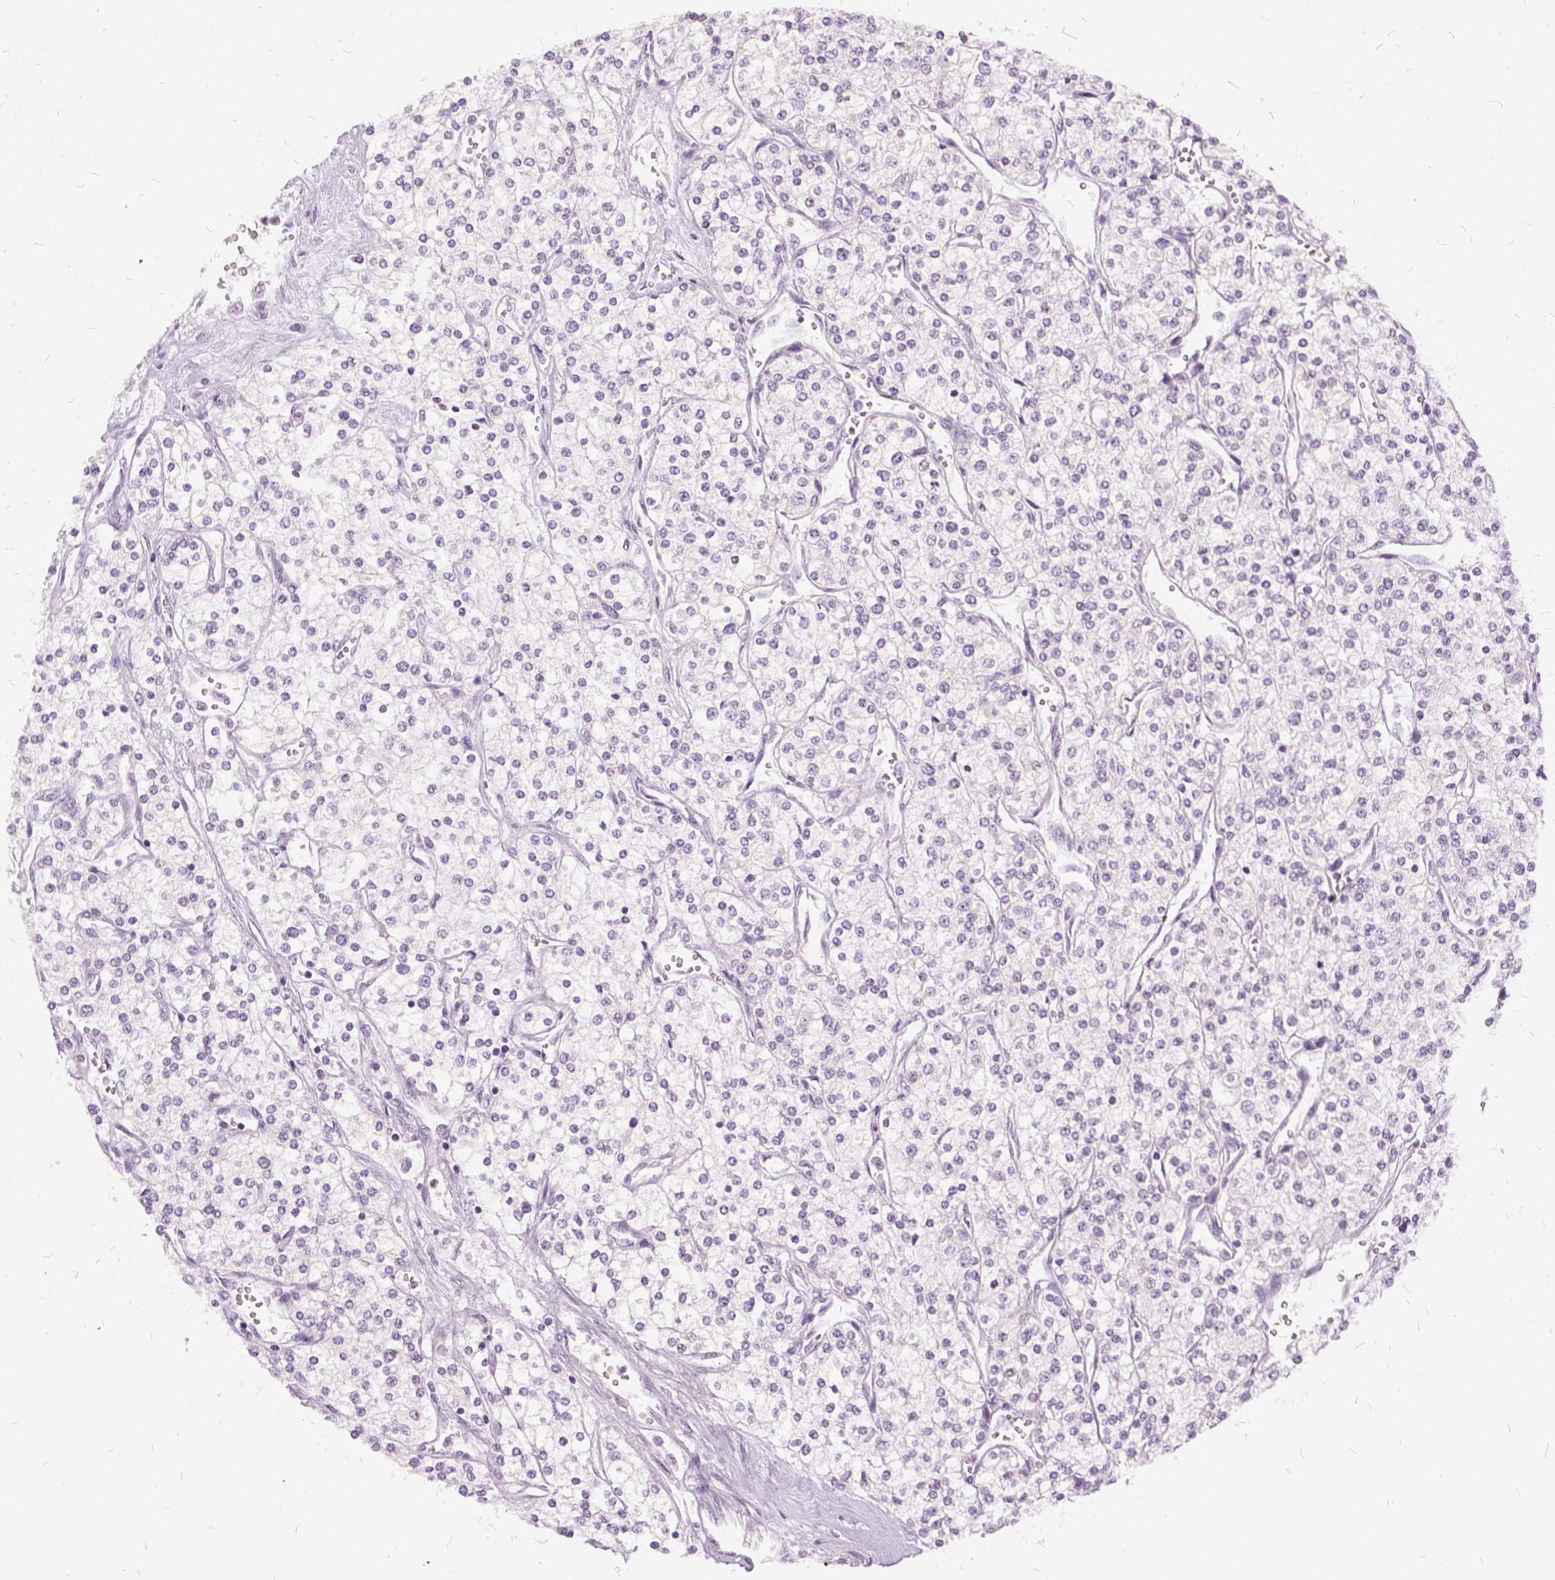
{"staining": {"intensity": "negative", "quantity": "none", "location": "none"}, "tissue": "renal cancer", "cell_type": "Tumor cells", "image_type": "cancer", "snomed": [{"axis": "morphology", "description": "Adenocarcinoma, NOS"}, {"axis": "topography", "description": "Kidney"}], "caption": "DAB (3,3'-diaminobenzidine) immunohistochemical staining of renal cancer (adenocarcinoma) reveals no significant staining in tumor cells. (DAB (3,3'-diaminobenzidine) immunohistochemistry (IHC) visualized using brightfield microscopy, high magnification).", "gene": "FDX1", "patient": {"sex": "male", "age": 80}}